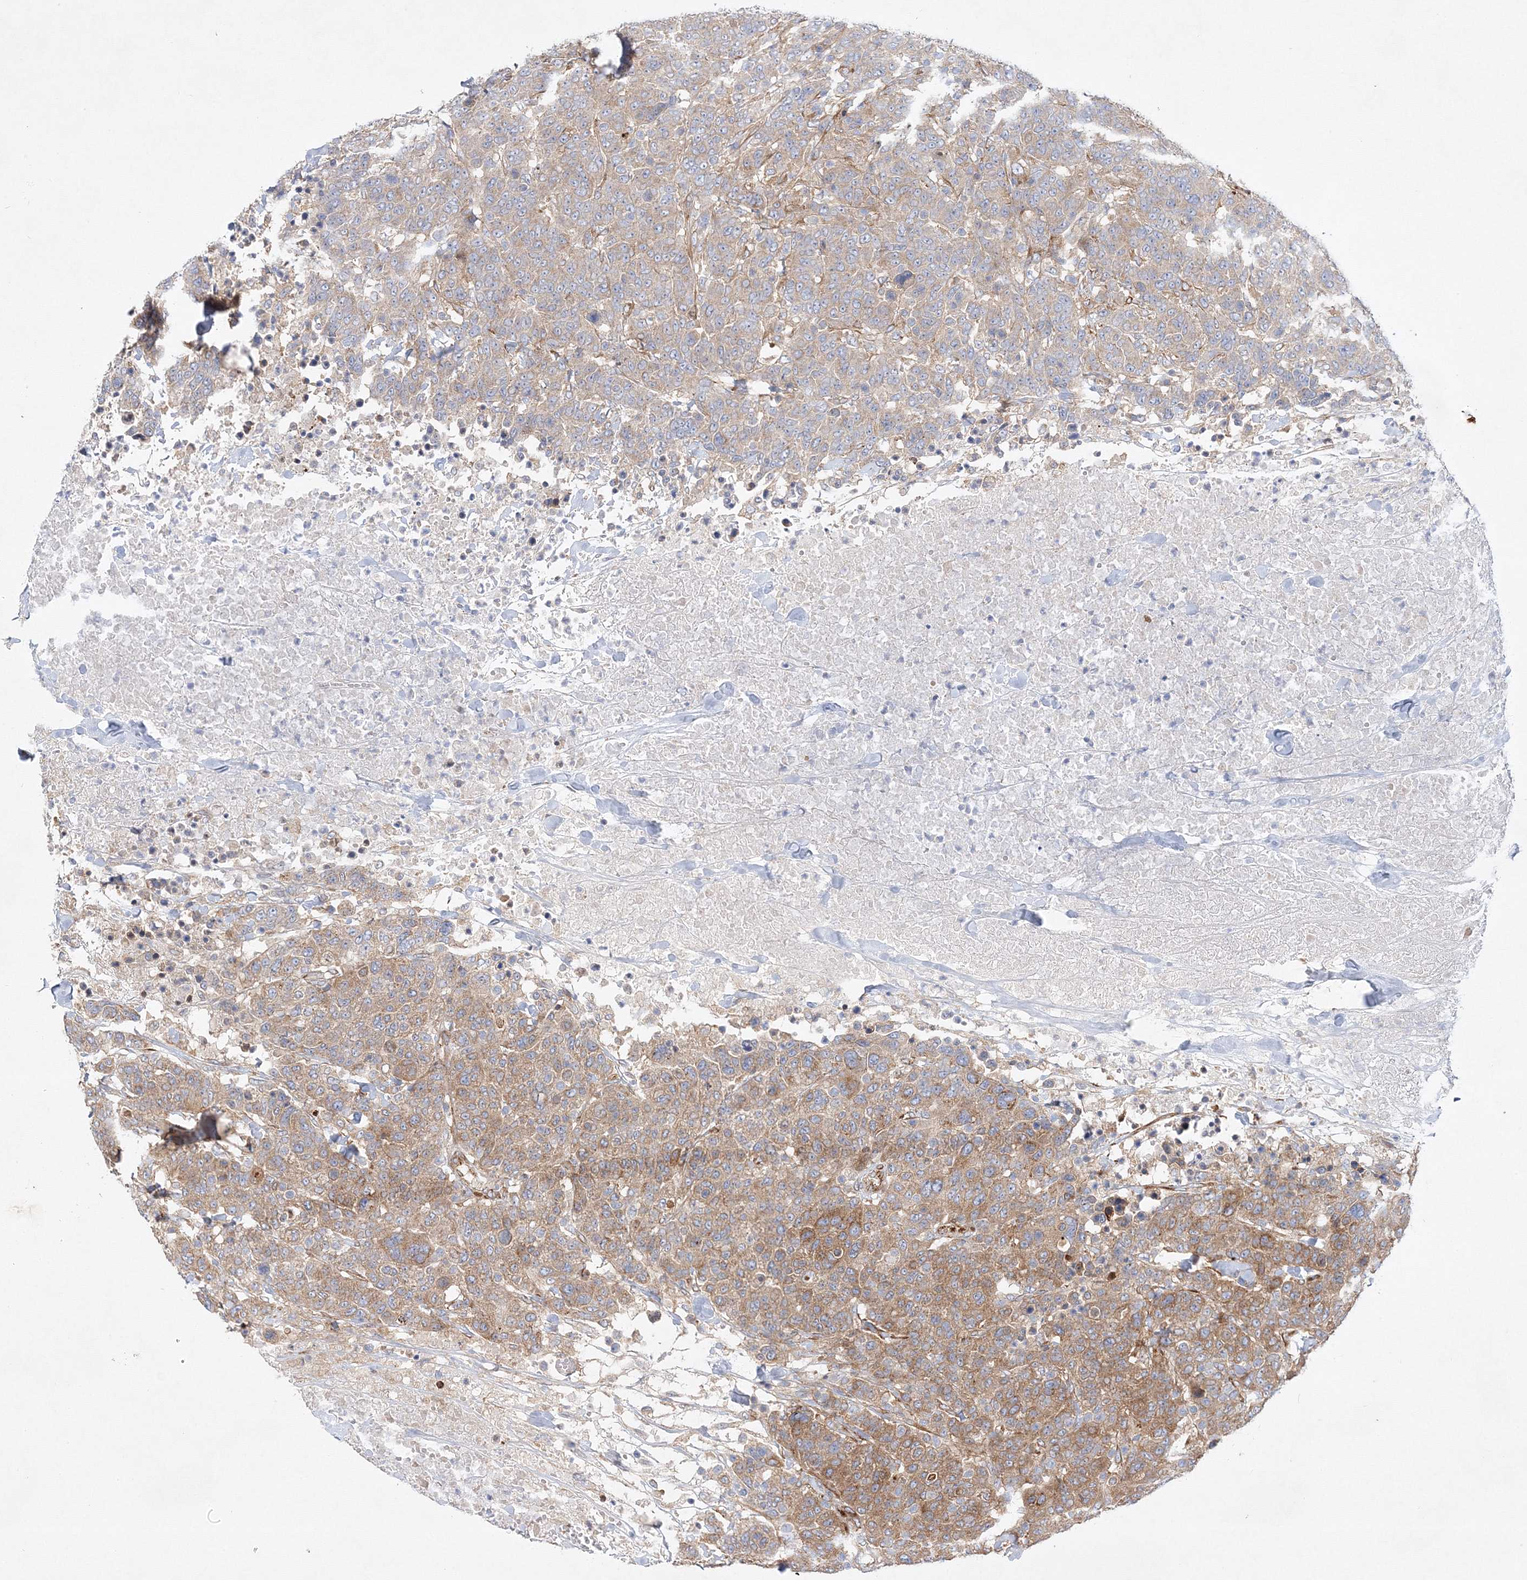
{"staining": {"intensity": "weak", "quantity": "25%-75%", "location": "cytoplasmic/membranous"}, "tissue": "breast cancer", "cell_type": "Tumor cells", "image_type": "cancer", "snomed": [{"axis": "morphology", "description": "Duct carcinoma"}, {"axis": "topography", "description": "Breast"}], "caption": "An immunohistochemistry histopathology image of tumor tissue is shown. Protein staining in brown labels weak cytoplasmic/membranous positivity in intraductal carcinoma (breast) within tumor cells.", "gene": "ZFYVE16", "patient": {"sex": "female", "age": 37}}